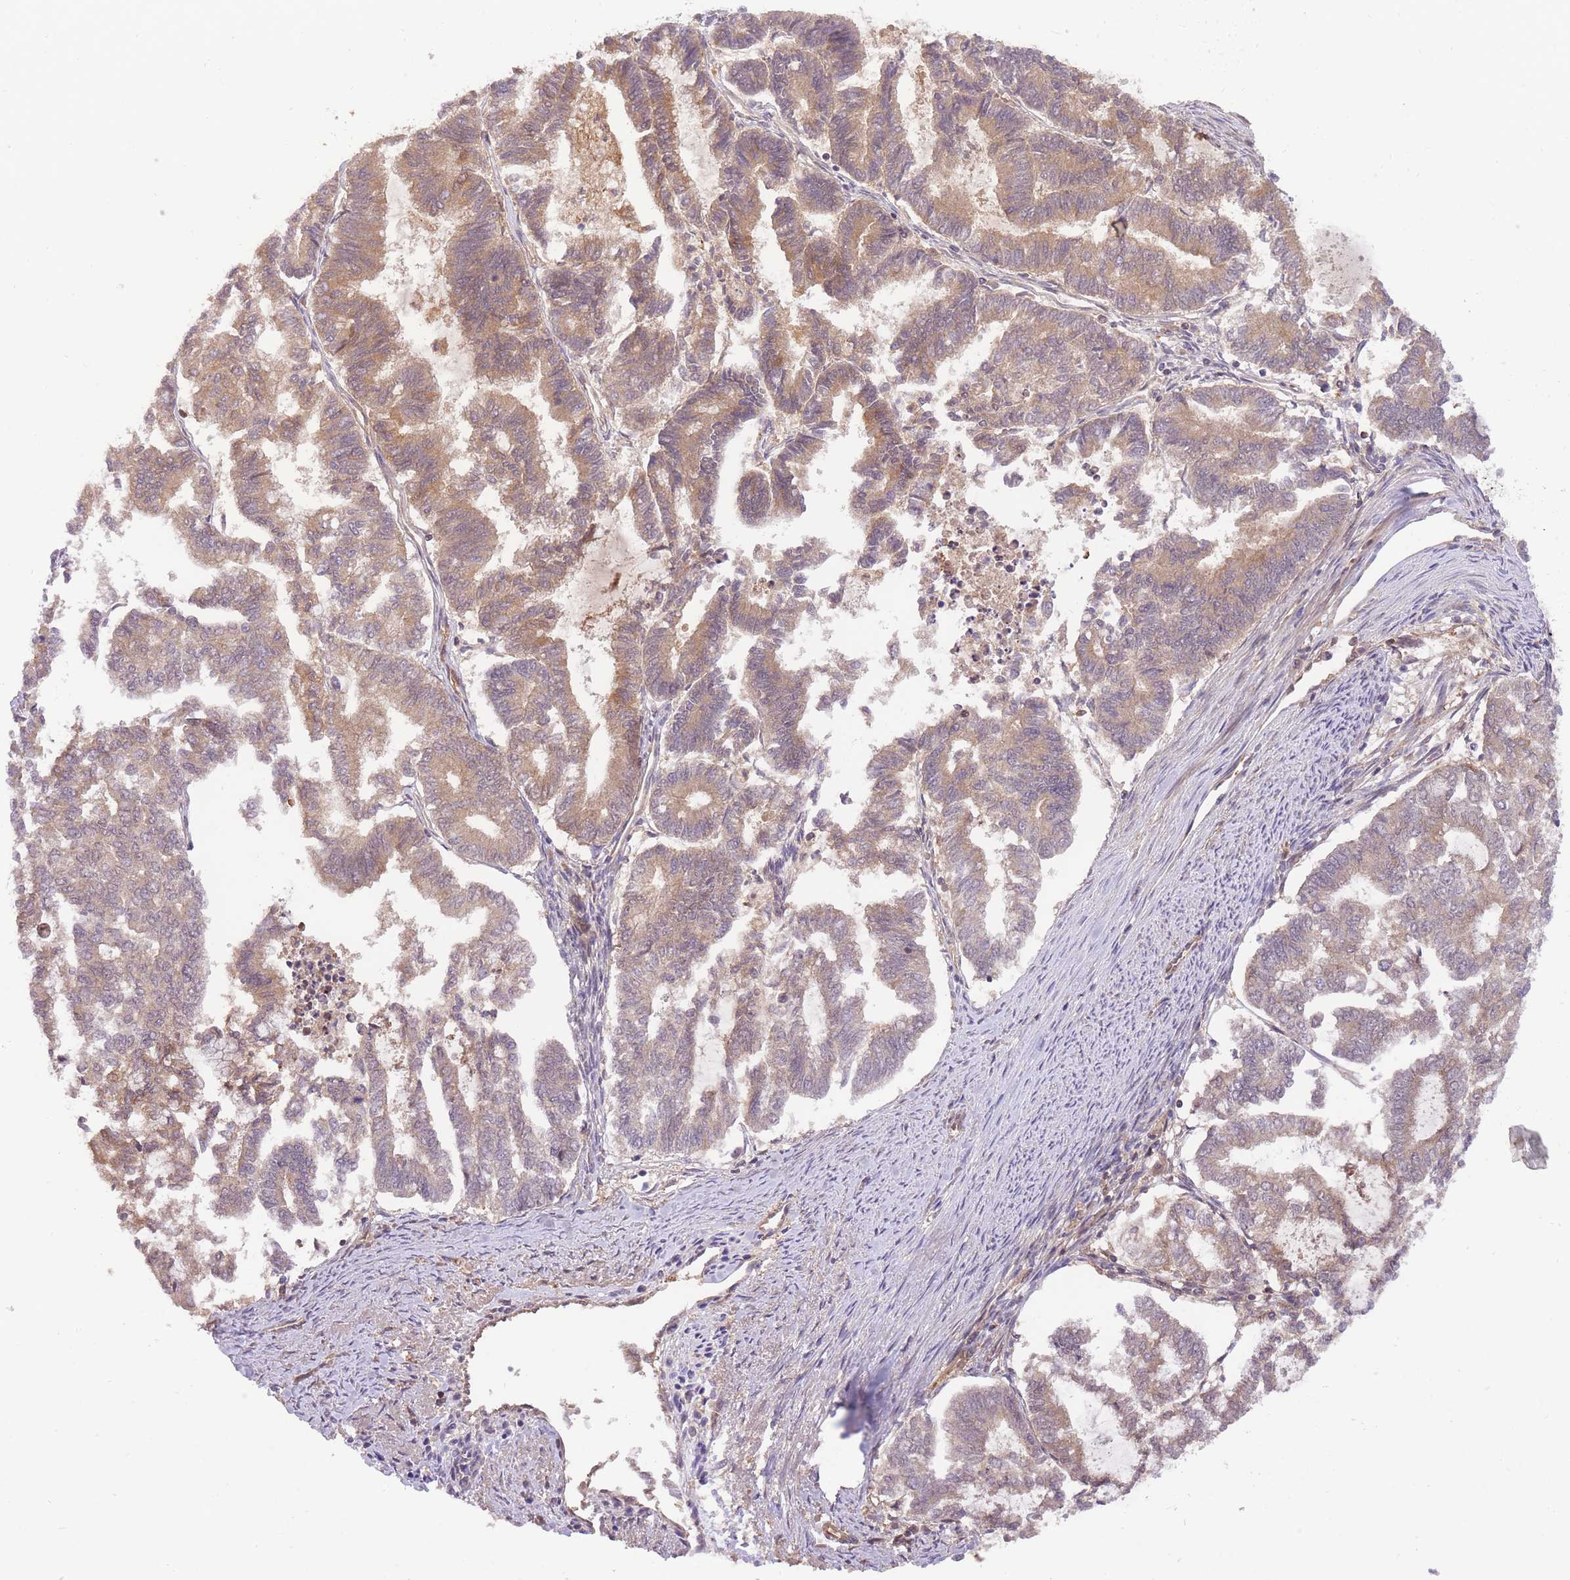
{"staining": {"intensity": "moderate", "quantity": "25%-75%", "location": "cytoplasmic/membranous"}, "tissue": "endometrial cancer", "cell_type": "Tumor cells", "image_type": "cancer", "snomed": [{"axis": "morphology", "description": "Adenocarcinoma, NOS"}, {"axis": "topography", "description": "Endometrium"}], "caption": "Approximately 25%-75% of tumor cells in human adenocarcinoma (endometrial) display moderate cytoplasmic/membranous protein staining as visualized by brown immunohistochemical staining.", "gene": "PREP", "patient": {"sex": "female", "age": 79}}